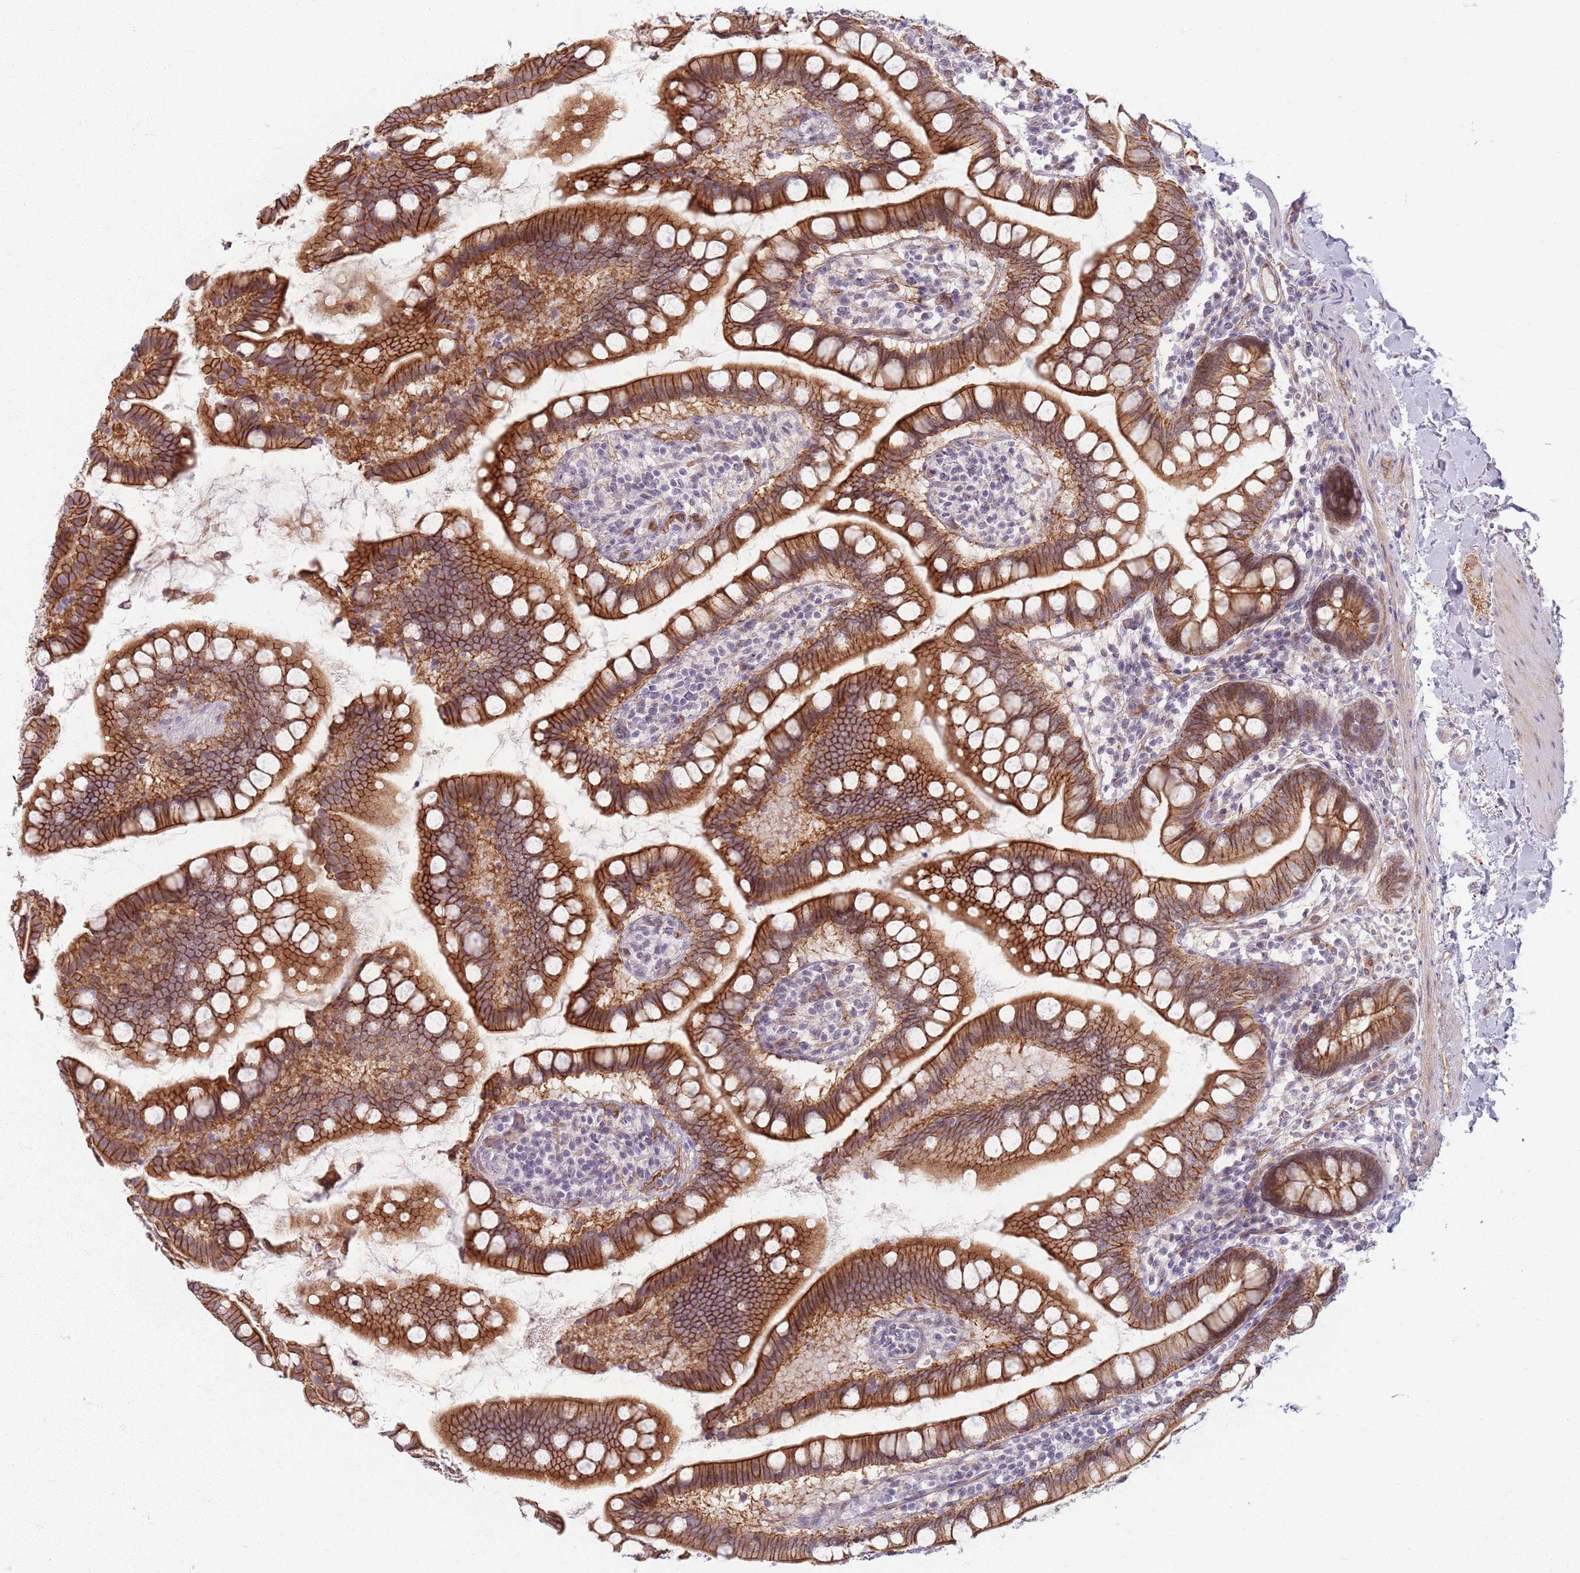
{"staining": {"intensity": "strong", "quantity": ">75%", "location": "cytoplasmic/membranous"}, "tissue": "small intestine", "cell_type": "Glandular cells", "image_type": "normal", "snomed": [{"axis": "morphology", "description": "Normal tissue, NOS"}, {"axis": "topography", "description": "Small intestine"}], "caption": "Human small intestine stained with a brown dye displays strong cytoplasmic/membranous positive expression in about >75% of glandular cells.", "gene": "KCNA5", "patient": {"sex": "female", "age": 84}}